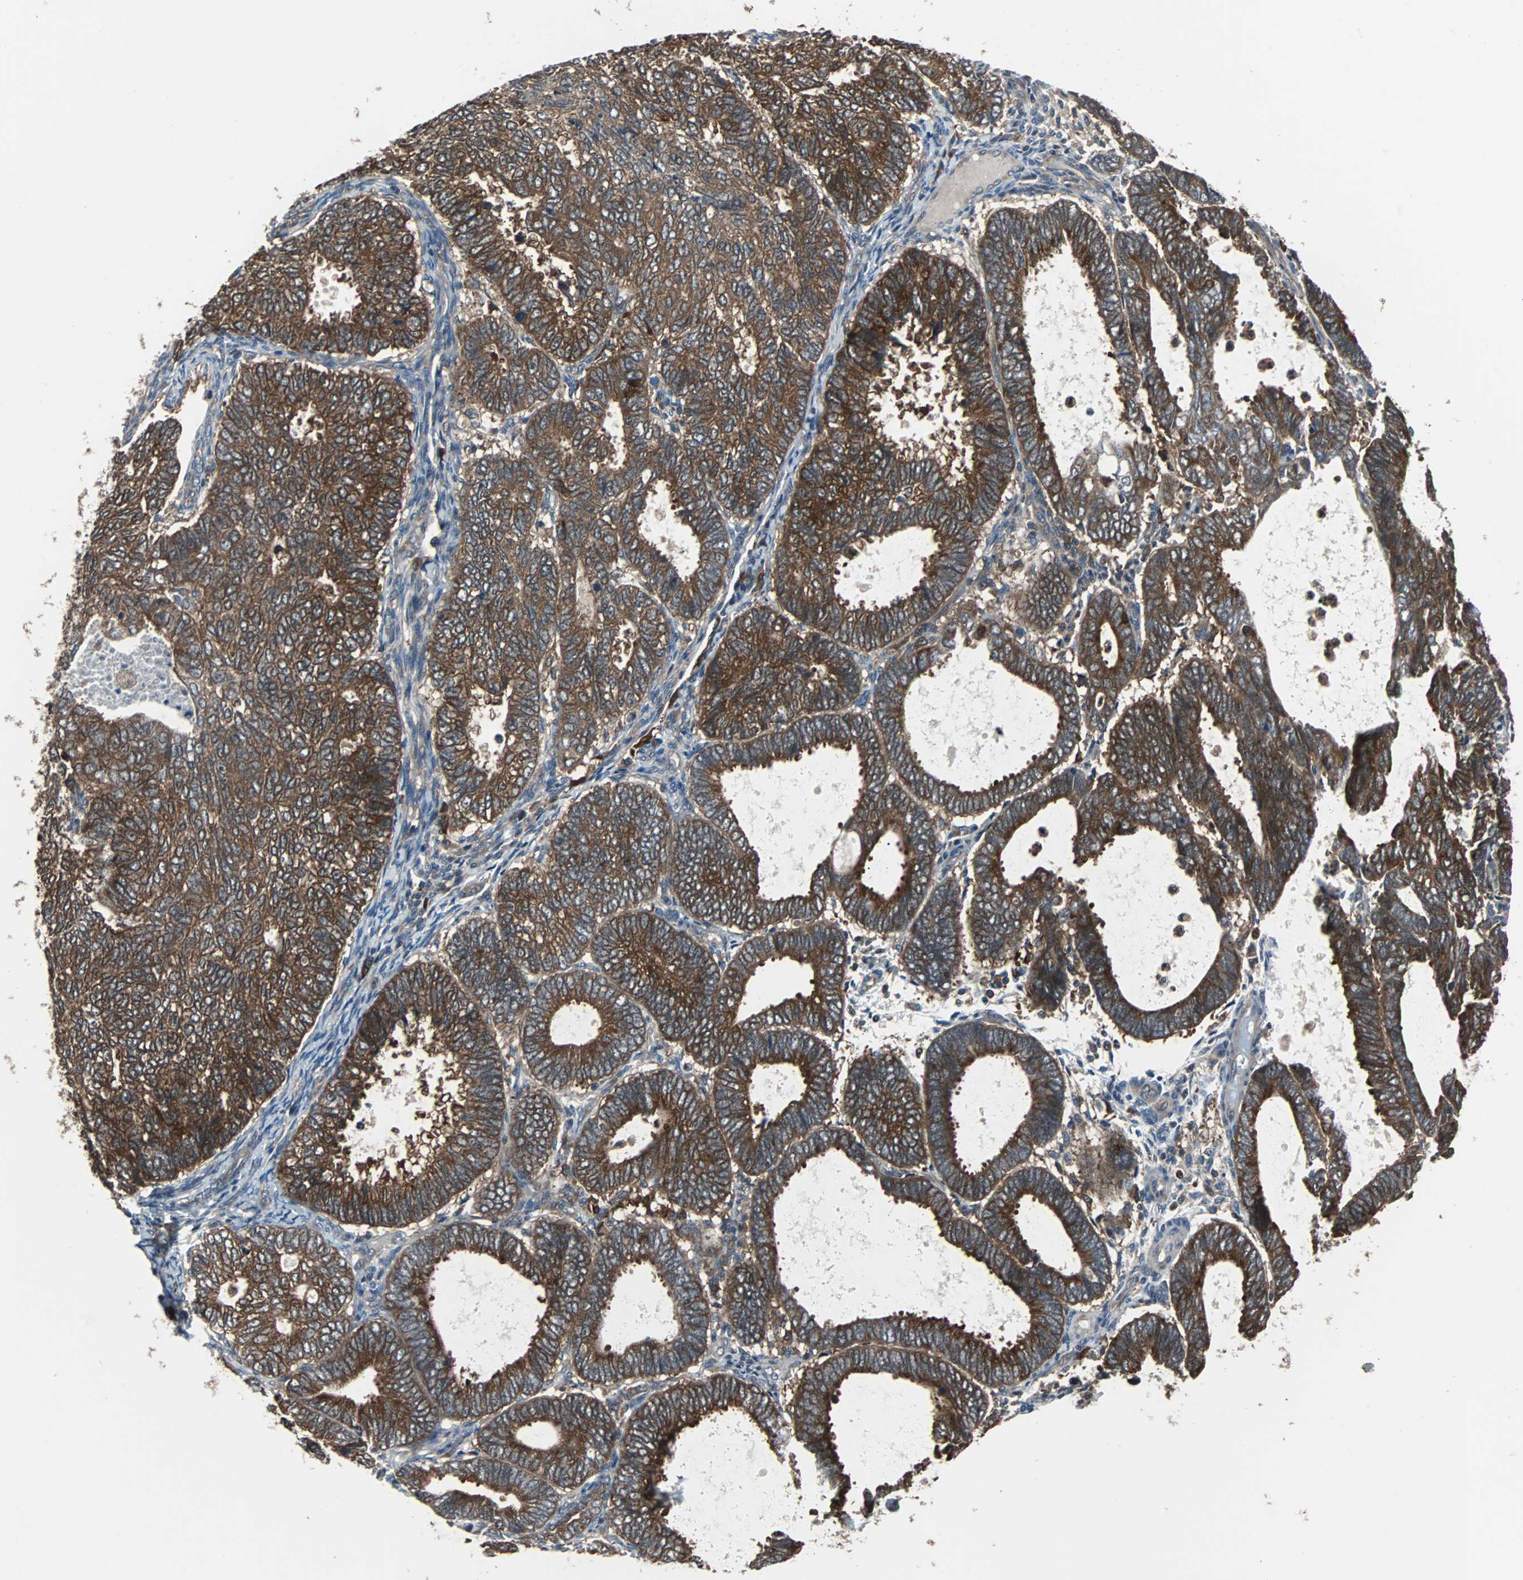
{"staining": {"intensity": "strong", "quantity": ">75%", "location": "cytoplasmic/membranous"}, "tissue": "endometrial cancer", "cell_type": "Tumor cells", "image_type": "cancer", "snomed": [{"axis": "morphology", "description": "Adenocarcinoma, NOS"}, {"axis": "topography", "description": "Uterus"}], "caption": "Tumor cells show high levels of strong cytoplasmic/membranous expression in approximately >75% of cells in endometrial cancer (adenocarcinoma).", "gene": "PAK1", "patient": {"sex": "female", "age": 60}}